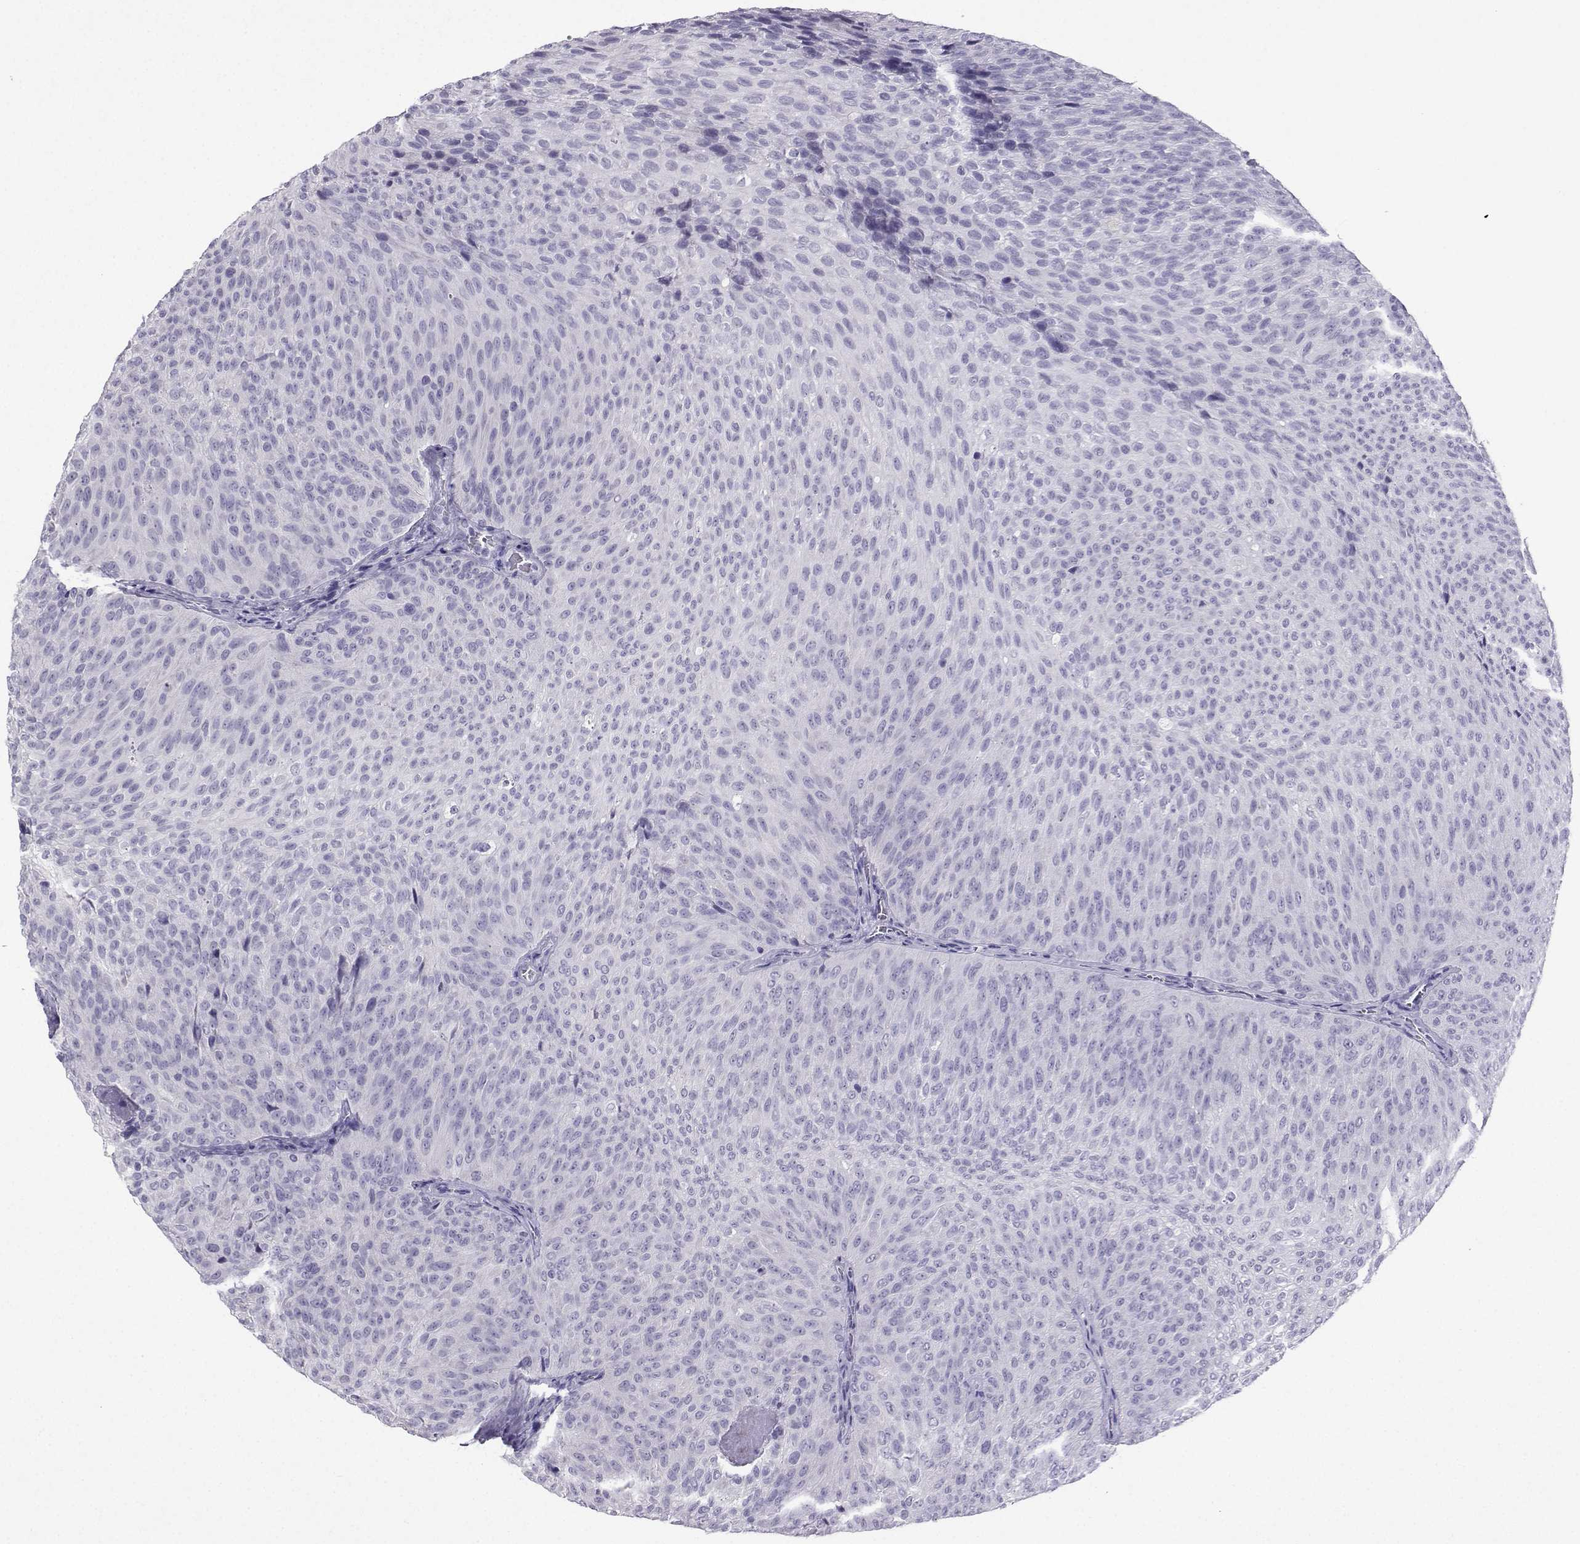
{"staining": {"intensity": "negative", "quantity": "none", "location": "none"}, "tissue": "urothelial cancer", "cell_type": "Tumor cells", "image_type": "cancer", "snomed": [{"axis": "morphology", "description": "Urothelial carcinoma, Low grade"}, {"axis": "topography", "description": "Urinary bladder"}], "caption": "Immunohistochemistry histopathology image of low-grade urothelial carcinoma stained for a protein (brown), which reveals no positivity in tumor cells.", "gene": "GRIK4", "patient": {"sex": "male", "age": 78}}